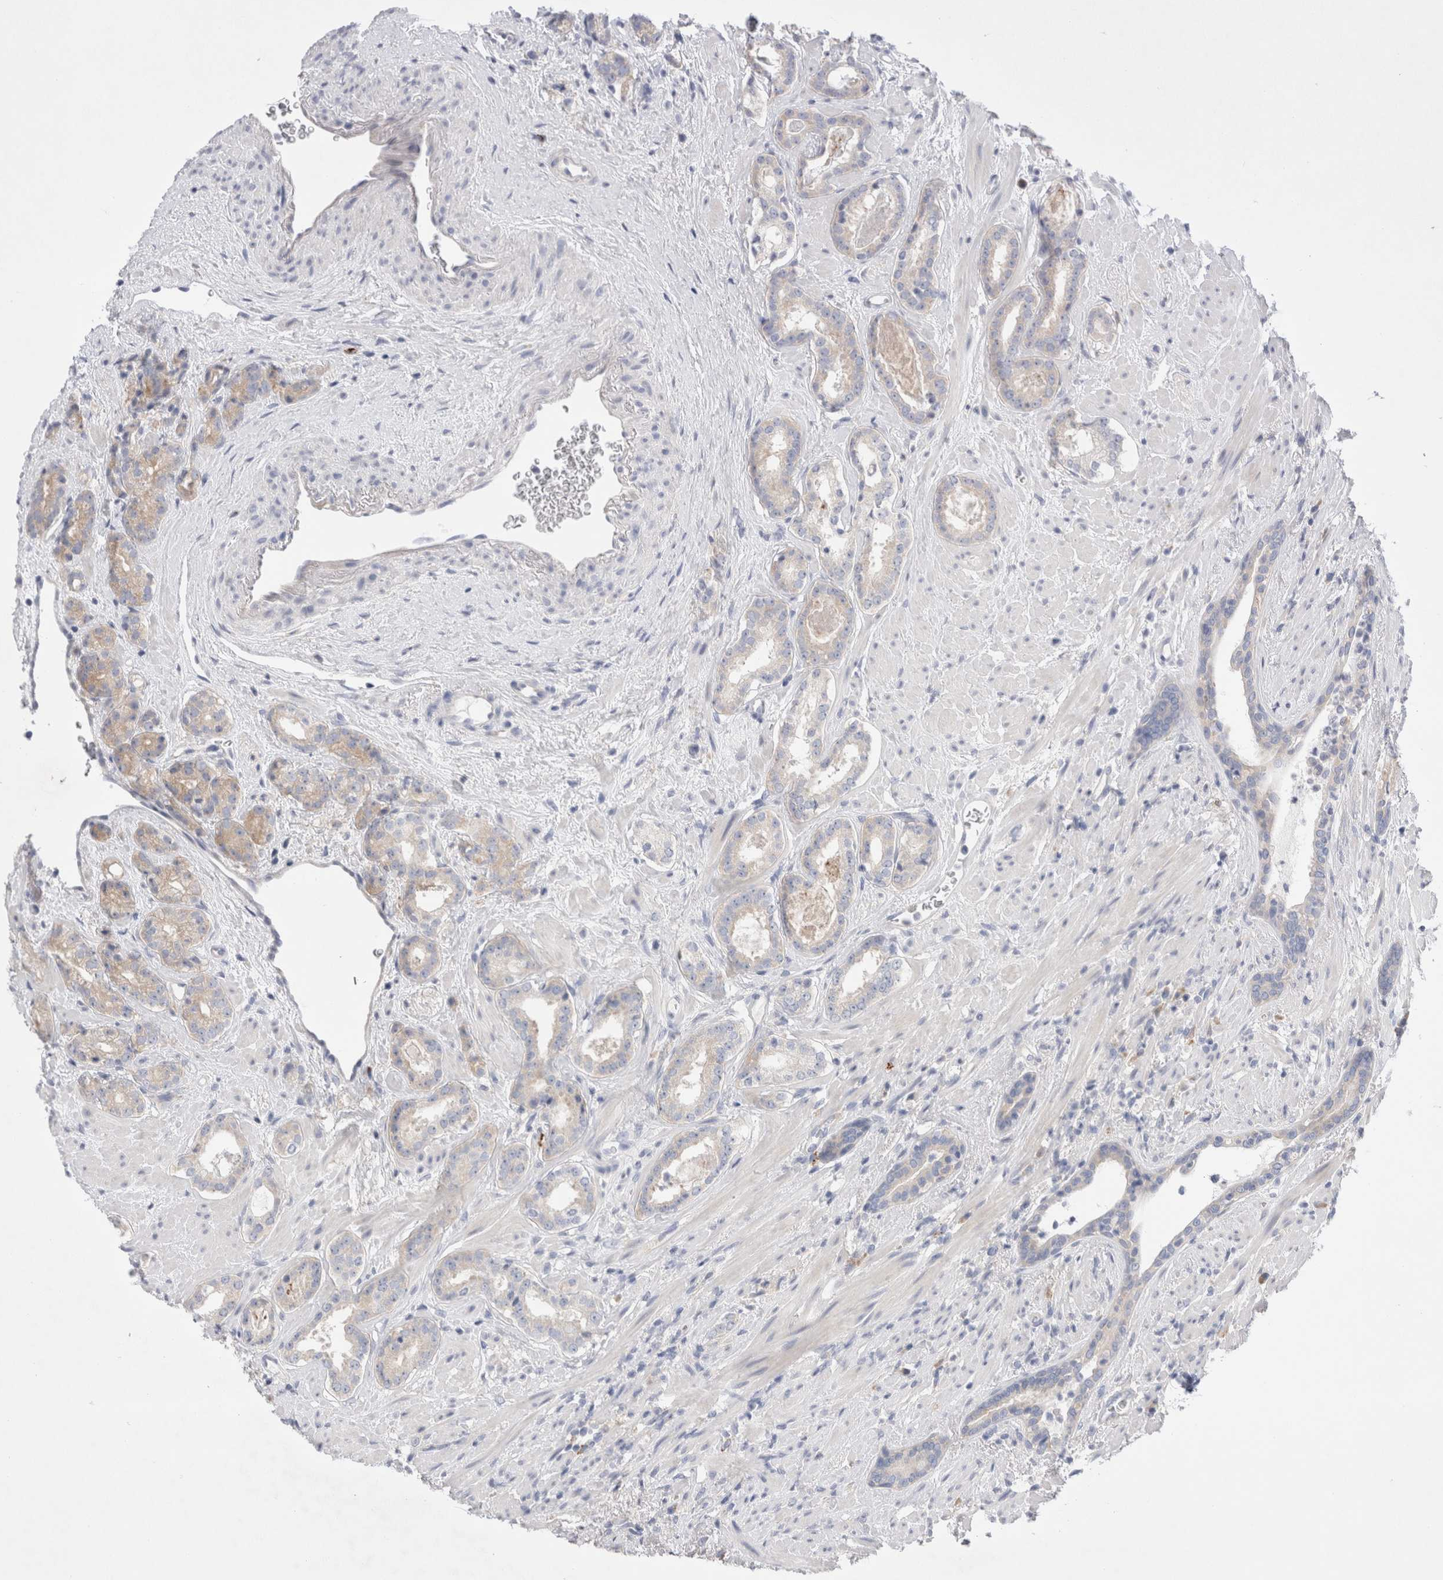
{"staining": {"intensity": "weak", "quantity": "<25%", "location": "cytoplasmic/membranous"}, "tissue": "prostate cancer", "cell_type": "Tumor cells", "image_type": "cancer", "snomed": [{"axis": "morphology", "description": "Adenocarcinoma, High grade"}, {"axis": "topography", "description": "Prostate"}], "caption": "Prostate cancer stained for a protein using immunohistochemistry exhibits no expression tumor cells.", "gene": "RBM12B", "patient": {"sex": "male", "age": 71}}